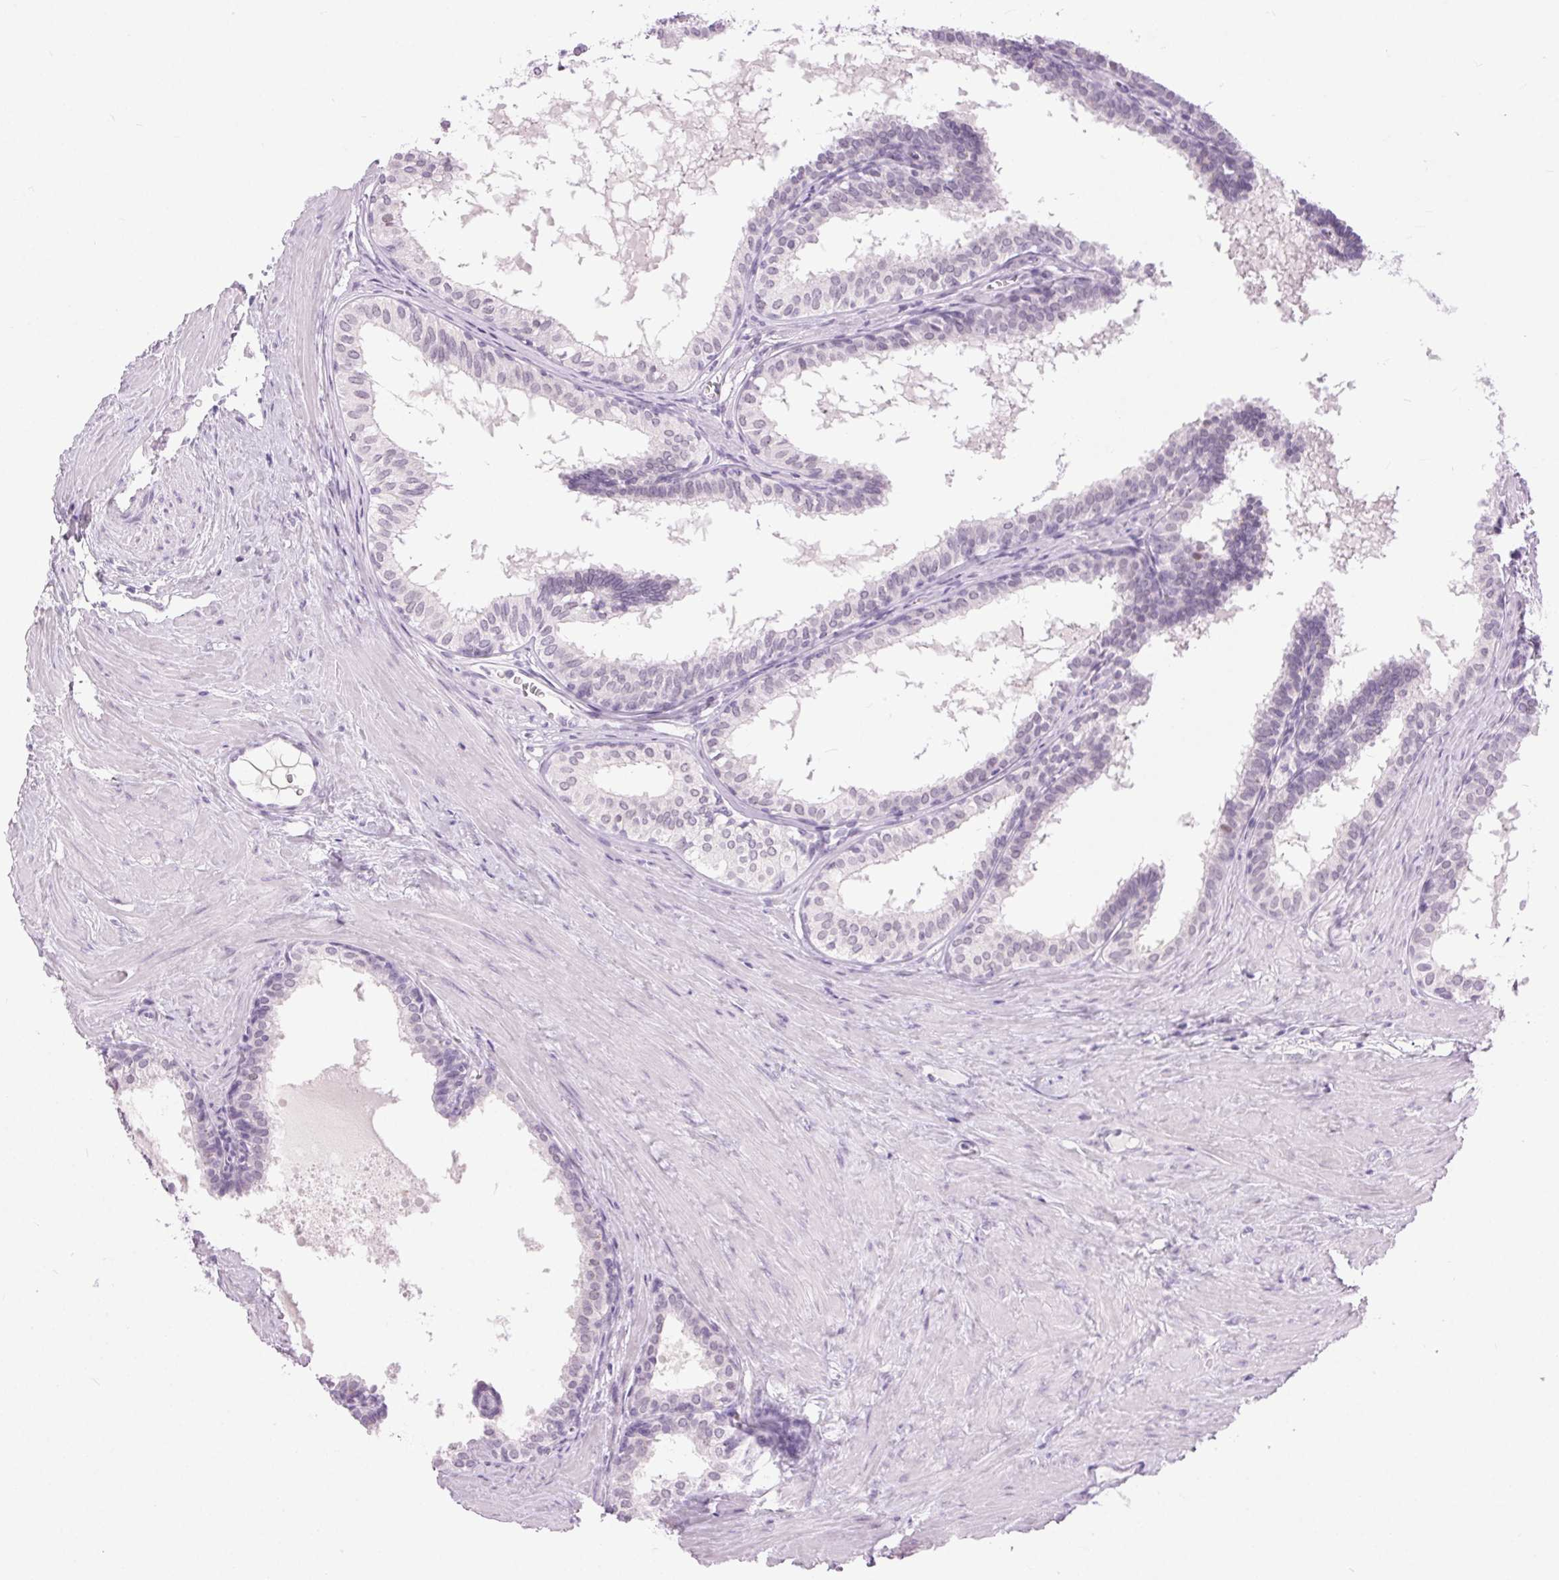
{"staining": {"intensity": "negative", "quantity": "none", "location": "none"}, "tissue": "prostate cancer", "cell_type": "Tumor cells", "image_type": "cancer", "snomed": [{"axis": "morphology", "description": "Adenocarcinoma, High grade"}, {"axis": "topography", "description": "Prostate"}], "caption": "IHC of human prostate cancer exhibits no expression in tumor cells.", "gene": "BEND2", "patient": {"sex": "male", "age": 68}}